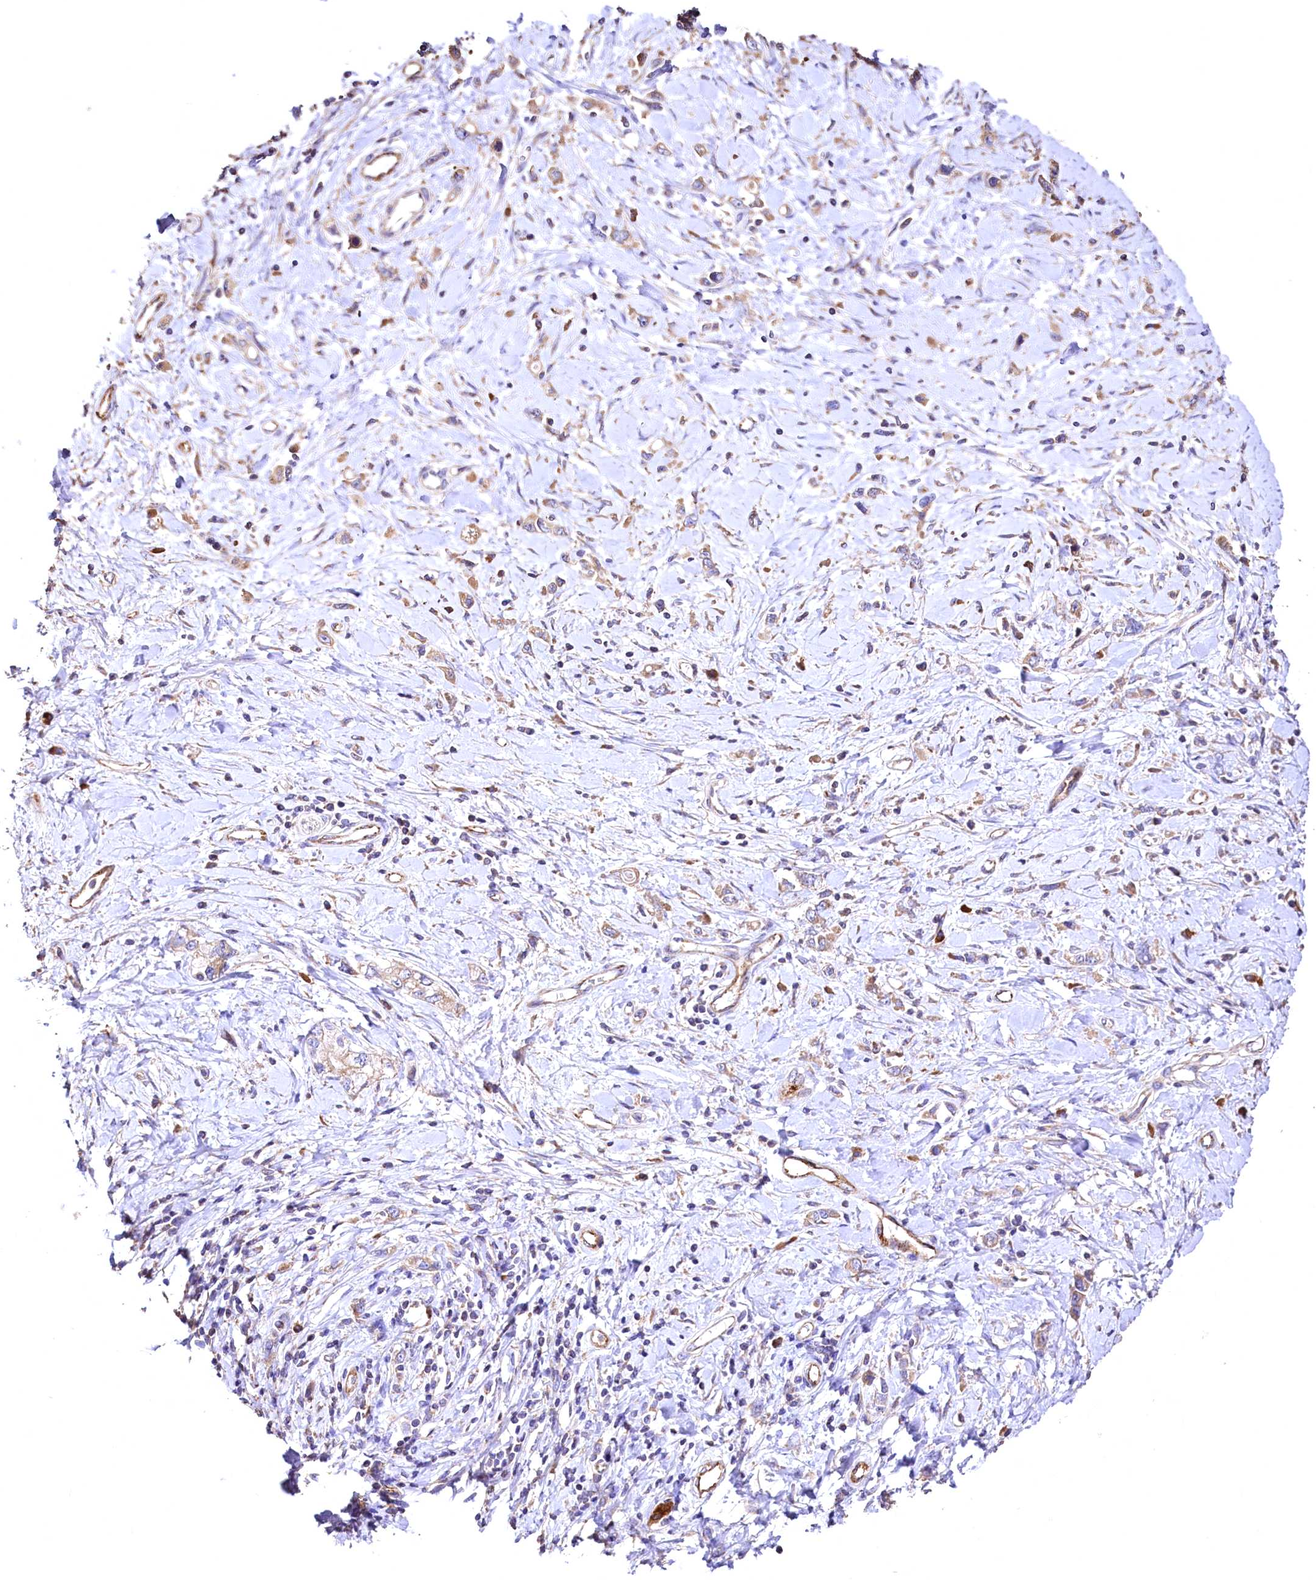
{"staining": {"intensity": "moderate", "quantity": ">75%", "location": "cytoplasmic/membranous"}, "tissue": "stomach cancer", "cell_type": "Tumor cells", "image_type": "cancer", "snomed": [{"axis": "morphology", "description": "Adenocarcinoma, NOS"}, {"axis": "topography", "description": "Stomach"}], "caption": "Adenocarcinoma (stomach) stained with DAB (3,3'-diaminobenzidine) immunohistochemistry (IHC) reveals medium levels of moderate cytoplasmic/membranous positivity in approximately >75% of tumor cells. (Stains: DAB (3,3'-diaminobenzidine) in brown, nuclei in blue, Microscopy: brightfield microscopy at high magnification).", "gene": "RASSF1", "patient": {"sex": "female", "age": 76}}